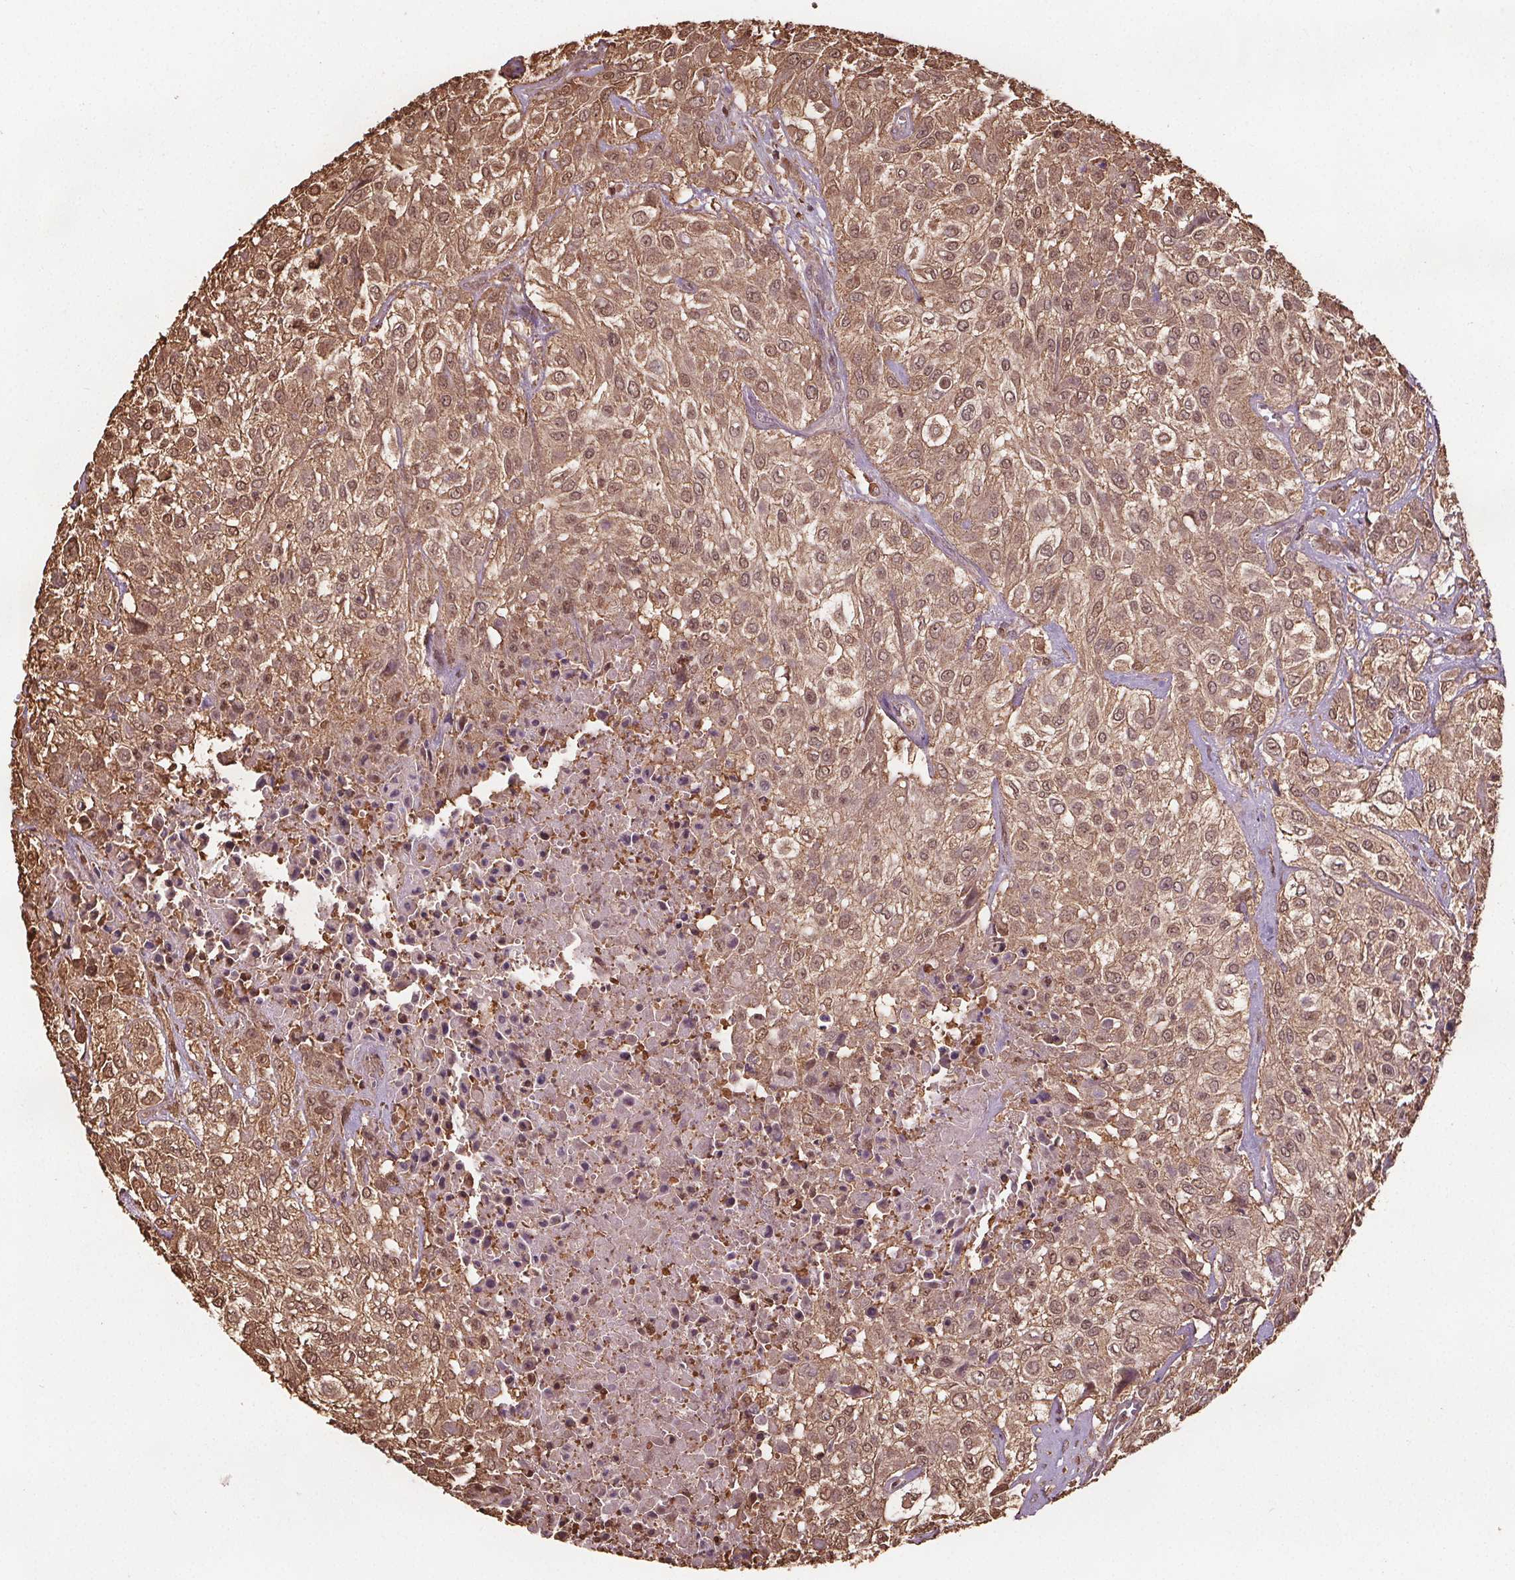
{"staining": {"intensity": "moderate", "quantity": ">75%", "location": "cytoplasmic/membranous,nuclear"}, "tissue": "urothelial cancer", "cell_type": "Tumor cells", "image_type": "cancer", "snomed": [{"axis": "morphology", "description": "Urothelial carcinoma, High grade"}, {"axis": "topography", "description": "Urinary bladder"}], "caption": "IHC of high-grade urothelial carcinoma reveals medium levels of moderate cytoplasmic/membranous and nuclear staining in about >75% of tumor cells. (DAB IHC, brown staining for protein, blue staining for nuclei).", "gene": "ENO1", "patient": {"sex": "male", "age": 57}}